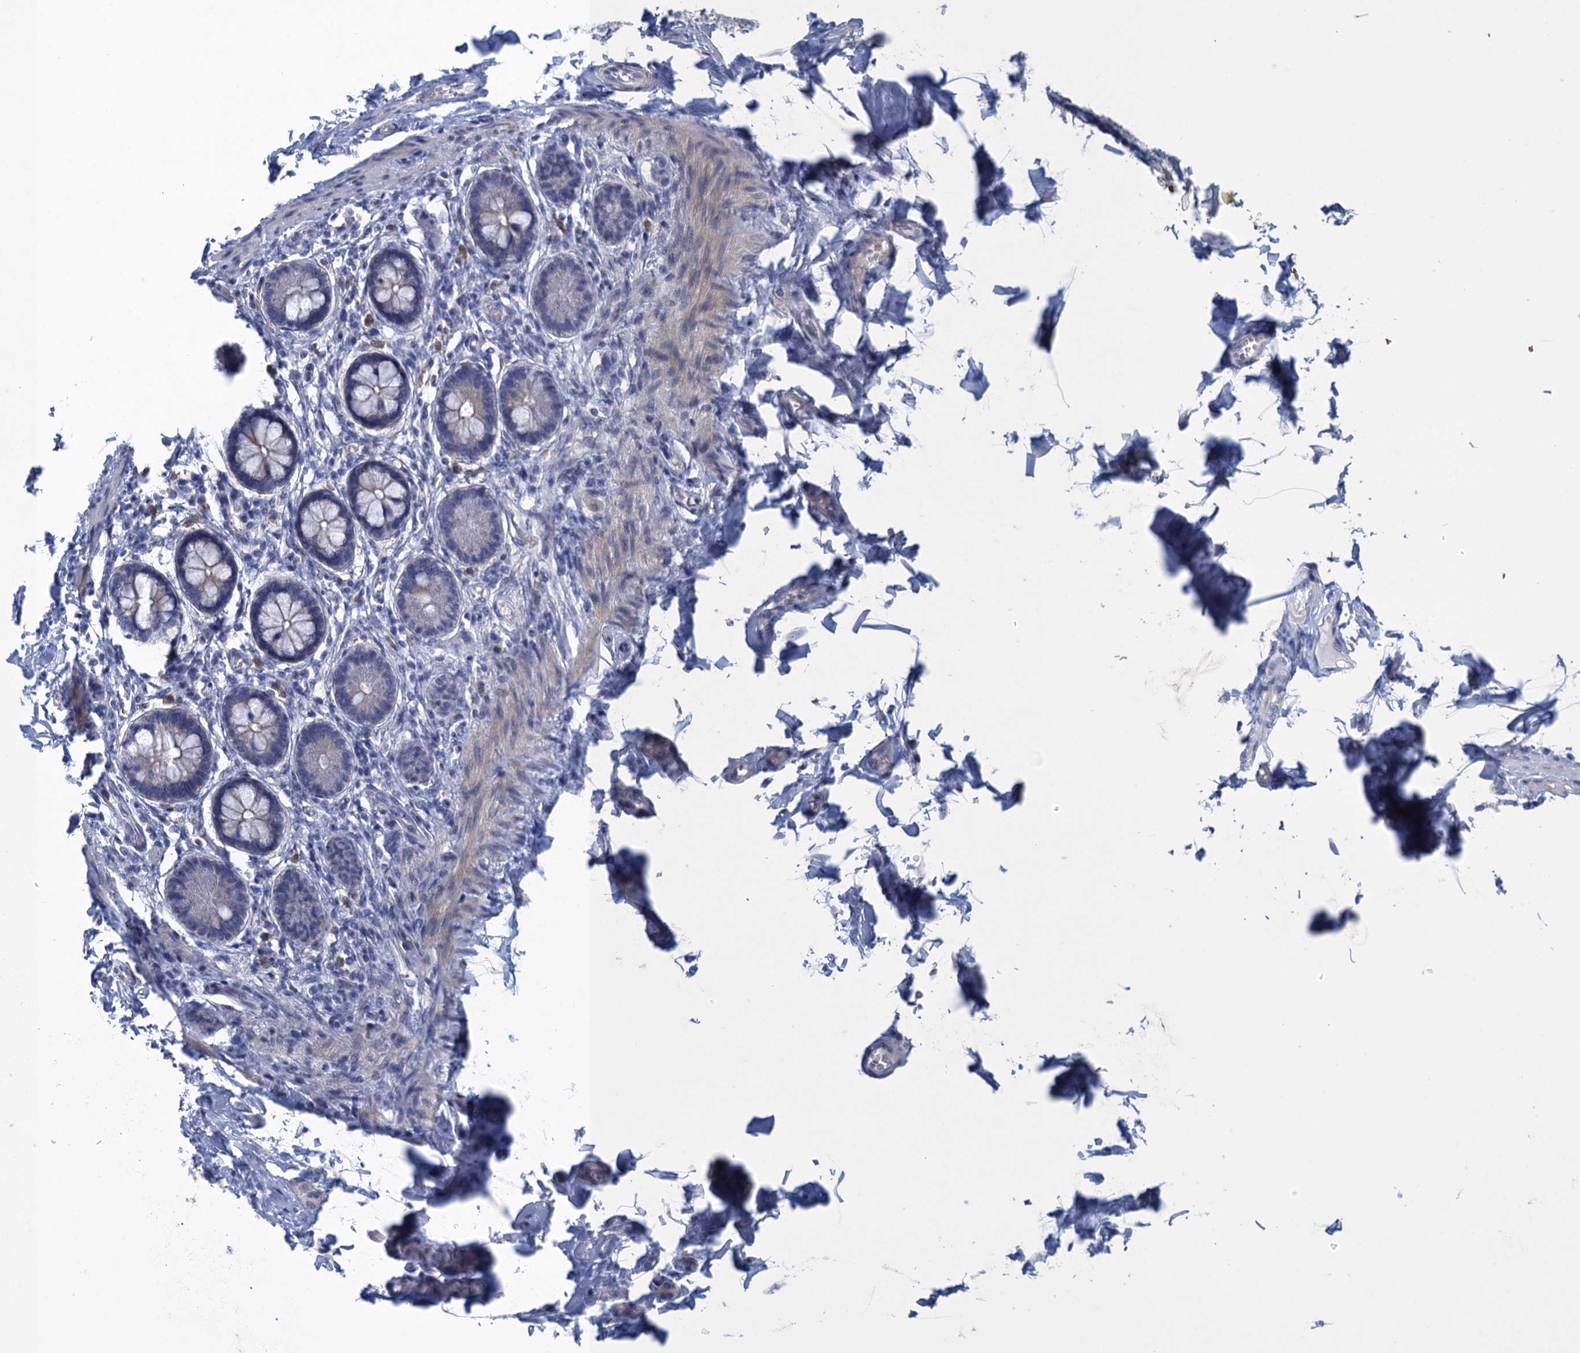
{"staining": {"intensity": "moderate", "quantity": ">75%", "location": "cytoplasmic/membranous"}, "tissue": "small intestine", "cell_type": "Glandular cells", "image_type": "normal", "snomed": [{"axis": "morphology", "description": "Normal tissue, NOS"}, {"axis": "topography", "description": "Small intestine"}], "caption": "Immunohistochemistry image of unremarkable small intestine stained for a protein (brown), which exhibits medium levels of moderate cytoplasmic/membranous expression in approximately >75% of glandular cells.", "gene": "SCEL", "patient": {"sex": "male", "age": 52}}